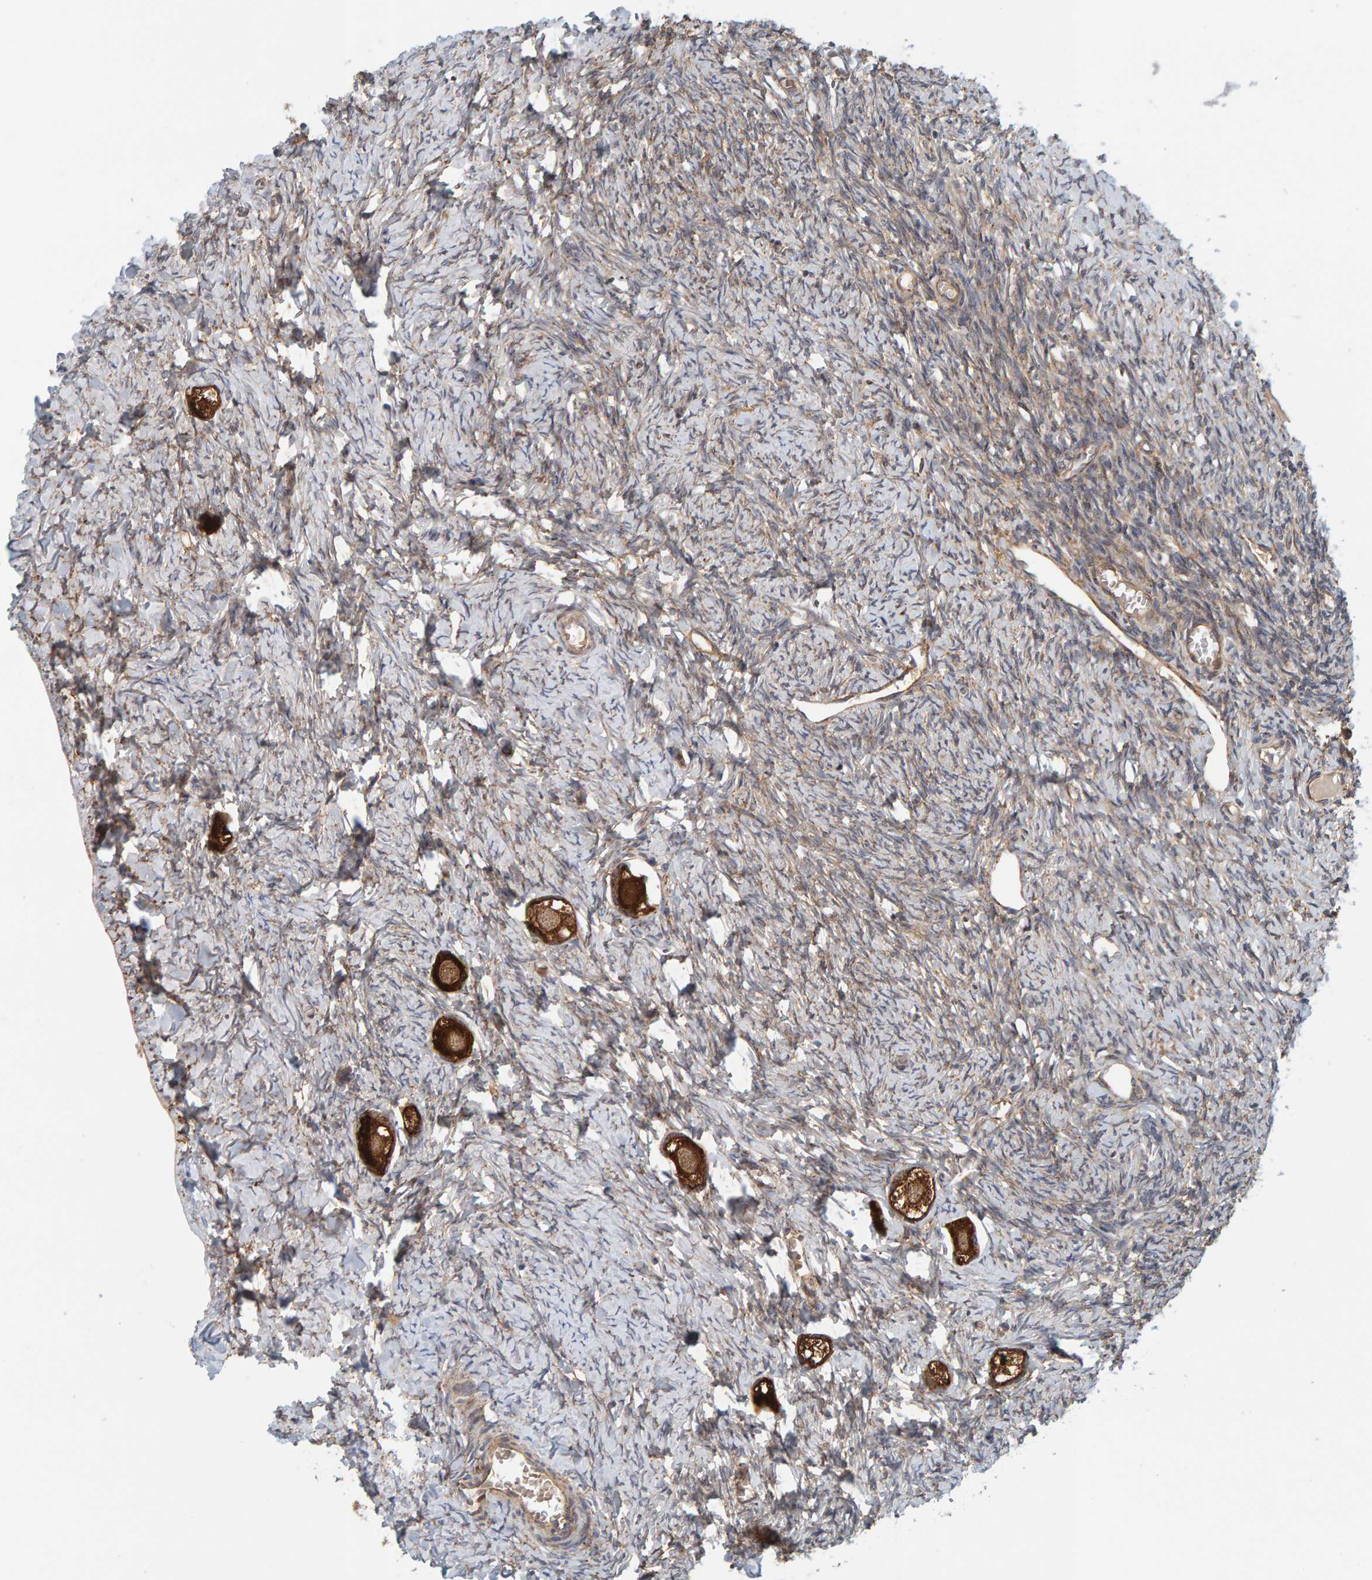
{"staining": {"intensity": "strong", "quantity": ">75%", "location": "cytoplasmic/membranous"}, "tissue": "ovary", "cell_type": "Follicle cells", "image_type": "normal", "snomed": [{"axis": "morphology", "description": "Normal tissue, NOS"}, {"axis": "topography", "description": "Ovary"}], "caption": "Ovary stained with immunohistochemistry (IHC) exhibits strong cytoplasmic/membranous expression in approximately >75% of follicle cells. (DAB (3,3'-diaminobenzidine) = brown stain, brightfield microscopy at high magnification).", "gene": "BAIAP2", "patient": {"sex": "female", "age": 27}}